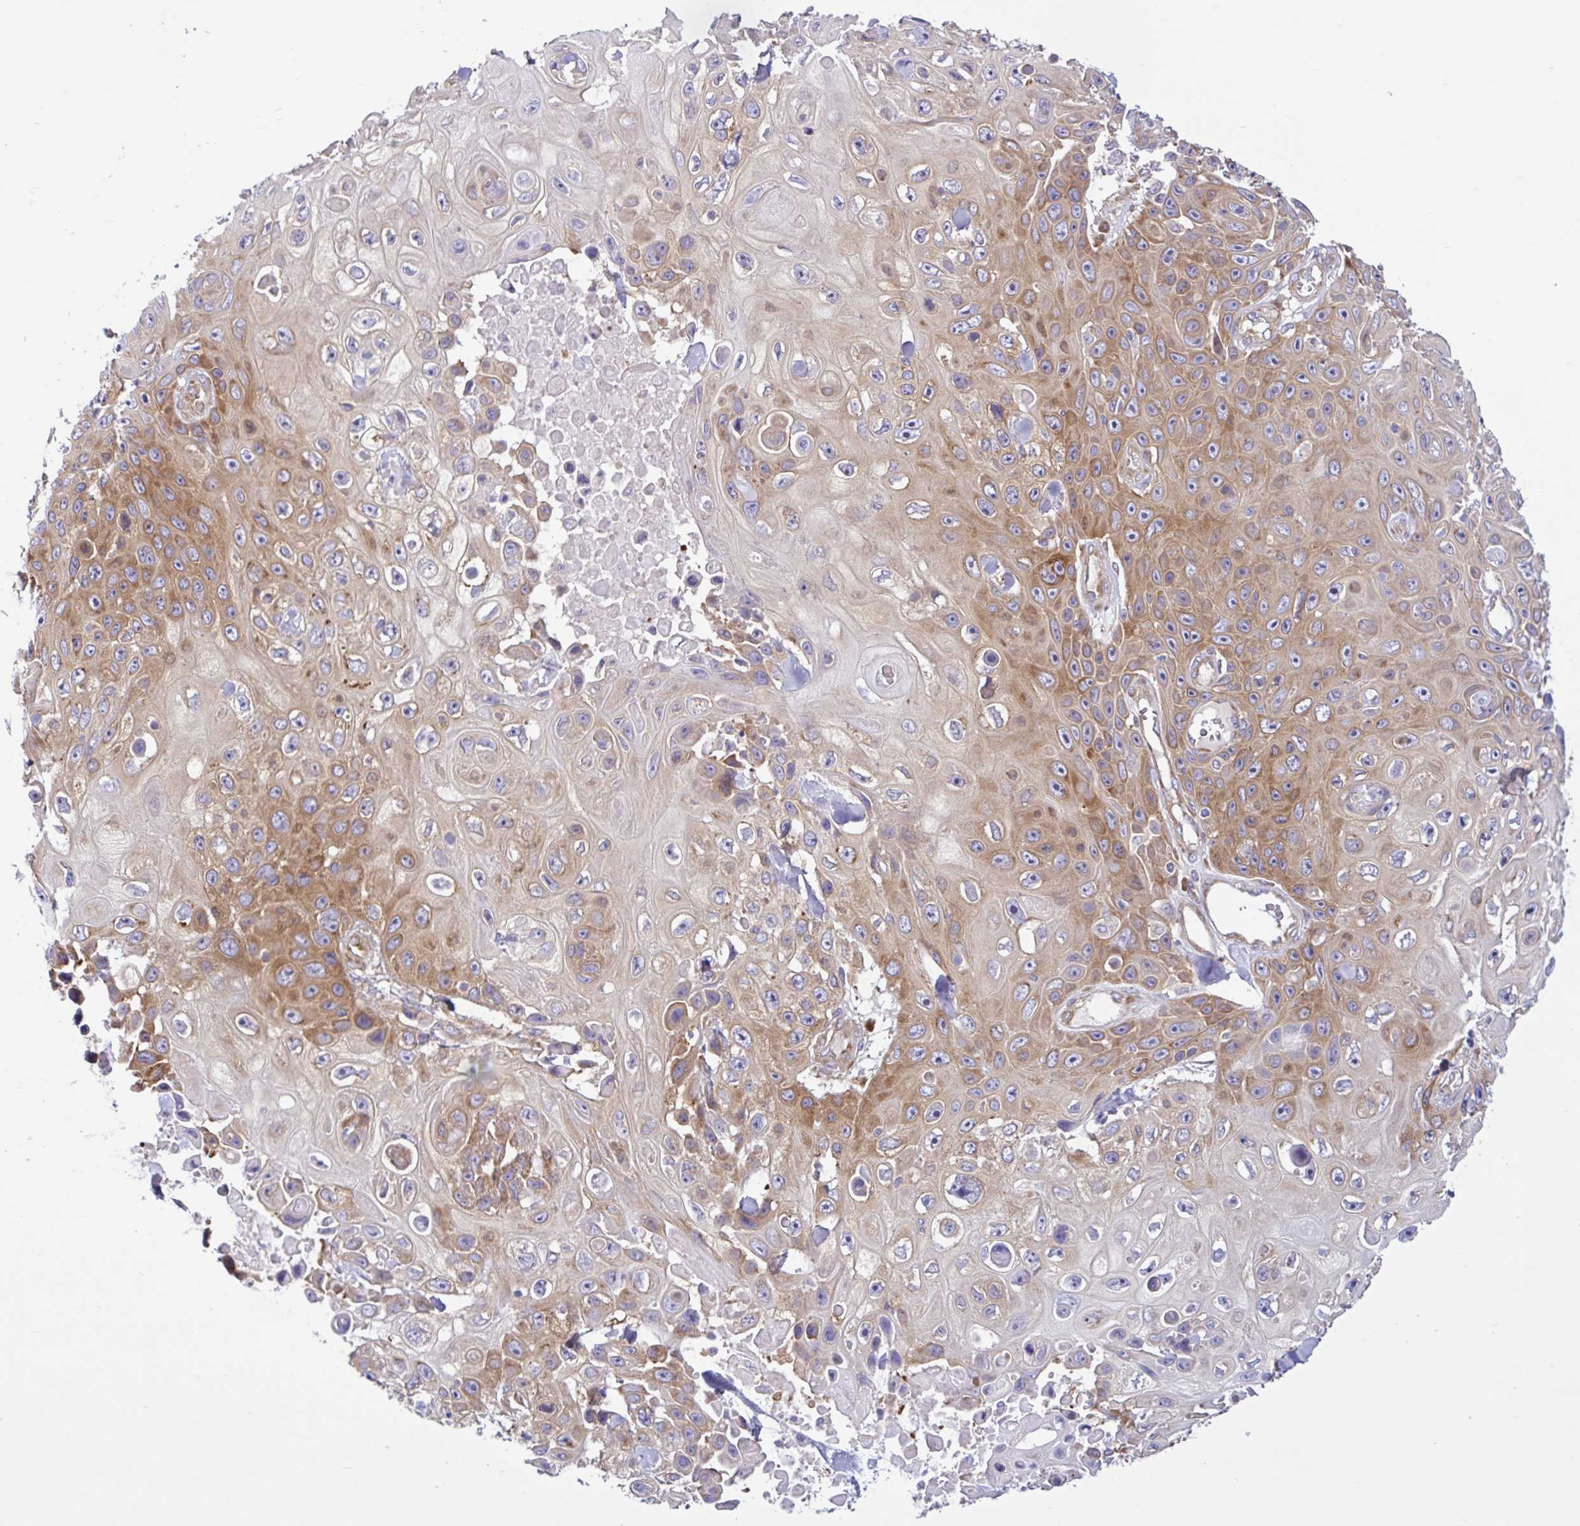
{"staining": {"intensity": "moderate", "quantity": "25%-75%", "location": "cytoplasmic/membranous"}, "tissue": "skin cancer", "cell_type": "Tumor cells", "image_type": "cancer", "snomed": [{"axis": "morphology", "description": "Squamous cell carcinoma, NOS"}, {"axis": "topography", "description": "Skin"}], "caption": "About 25%-75% of tumor cells in human skin cancer (squamous cell carcinoma) demonstrate moderate cytoplasmic/membranous protein expression as visualized by brown immunohistochemical staining.", "gene": "LARS1", "patient": {"sex": "male", "age": 82}}